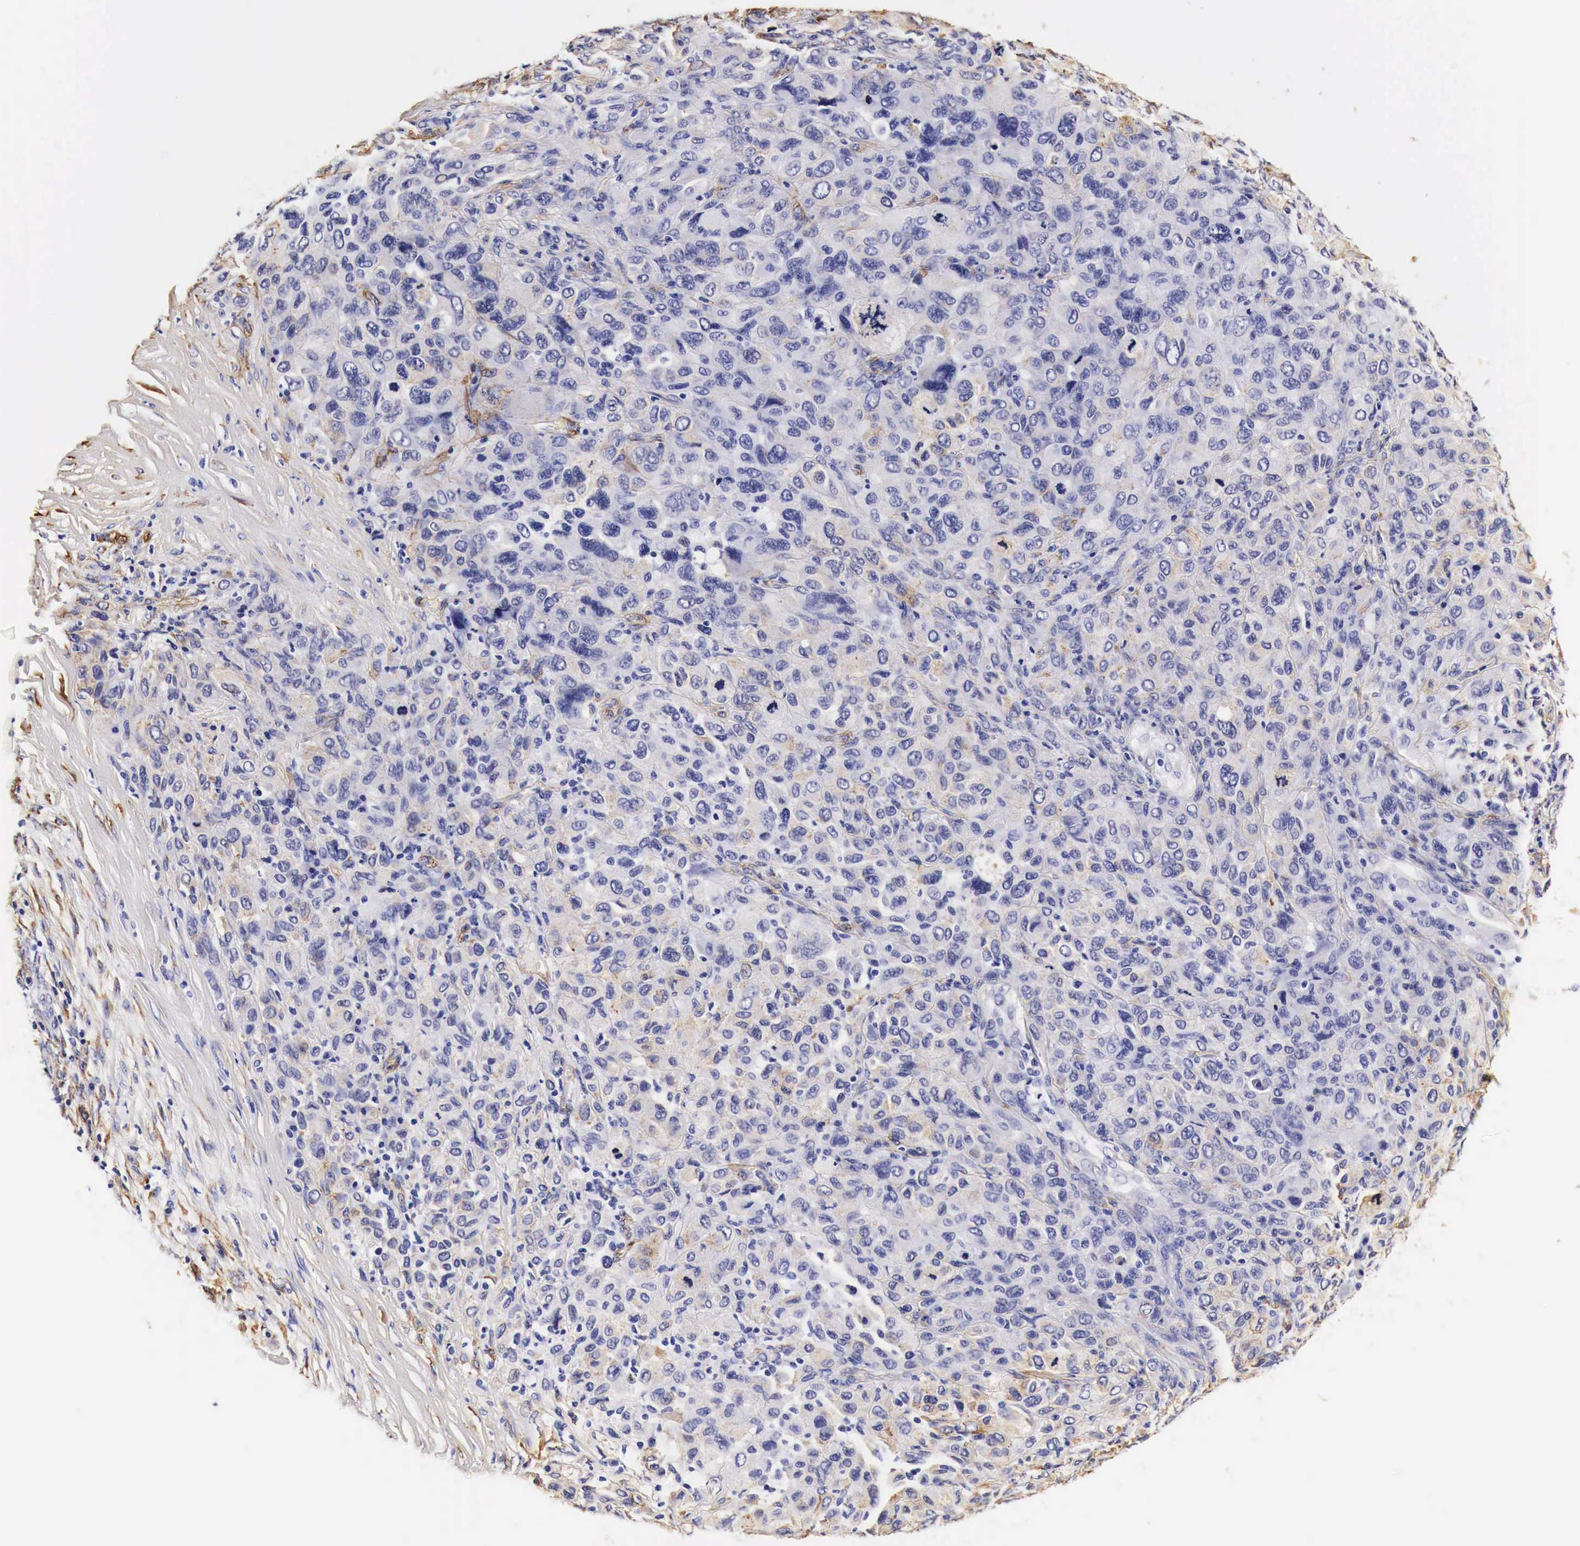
{"staining": {"intensity": "weak", "quantity": "25%-75%", "location": "cytoplasmic/membranous"}, "tissue": "melanoma", "cell_type": "Tumor cells", "image_type": "cancer", "snomed": [{"axis": "morphology", "description": "Malignant melanoma, Metastatic site"}, {"axis": "topography", "description": "Skin"}], "caption": "A brown stain highlights weak cytoplasmic/membranous expression of a protein in human melanoma tumor cells.", "gene": "LAMB2", "patient": {"sex": "male", "age": 32}}